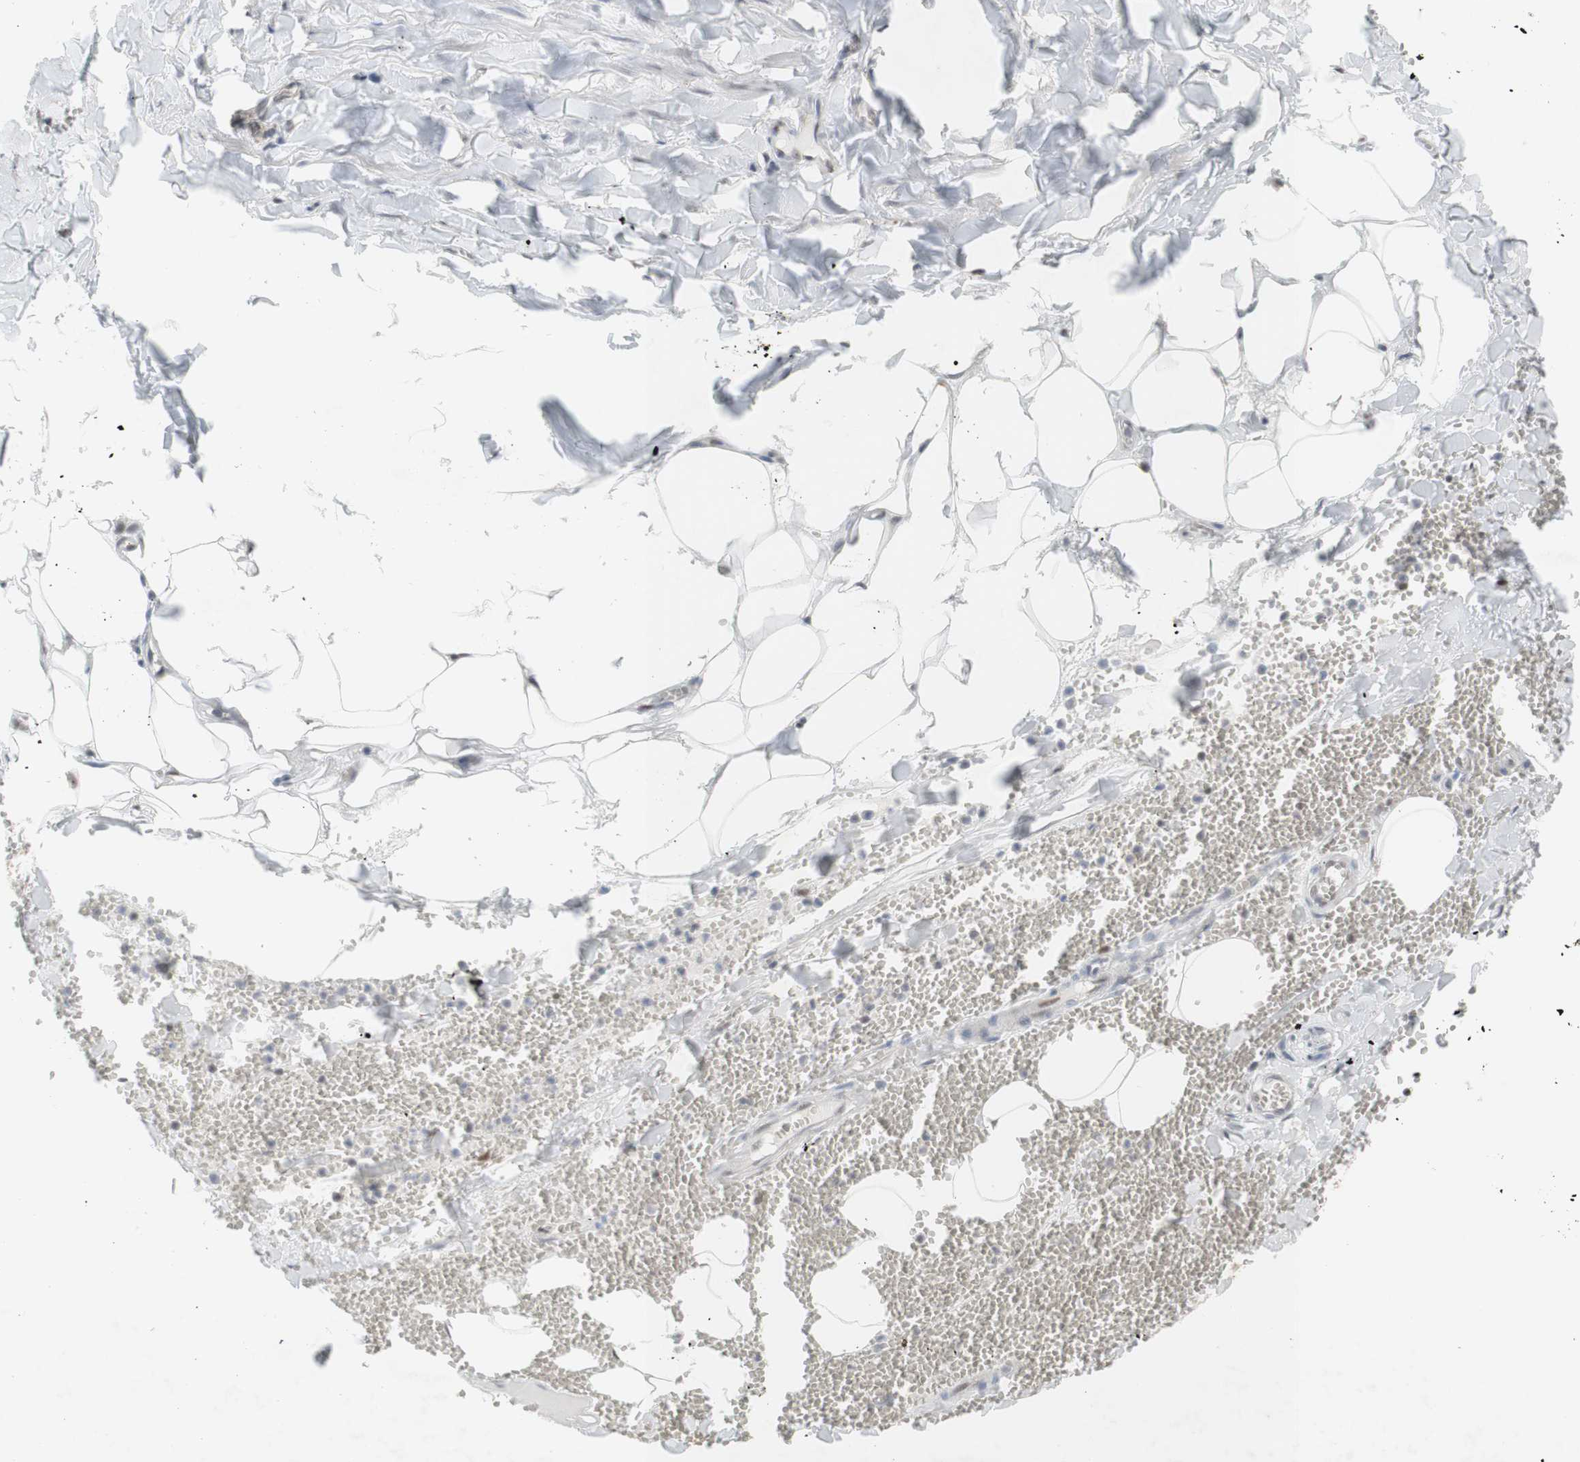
{"staining": {"intensity": "weak", "quantity": ">75%", "location": "nuclear"}, "tissue": "adipose tissue", "cell_type": "Adipocytes", "image_type": "normal", "snomed": [{"axis": "morphology", "description": "Normal tissue, NOS"}, {"axis": "topography", "description": "Adipose tissue"}, {"axis": "topography", "description": "Peripheral nerve tissue"}], "caption": "Immunohistochemistry staining of unremarkable adipose tissue, which shows low levels of weak nuclear positivity in about >75% of adipocytes indicating weak nuclear protein expression. The staining was performed using DAB (brown) for protein detection and nuclei were counterstained in hematoxylin (blue).", "gene": "SAP18", "patient": {"sex": "male", "age": 52}}